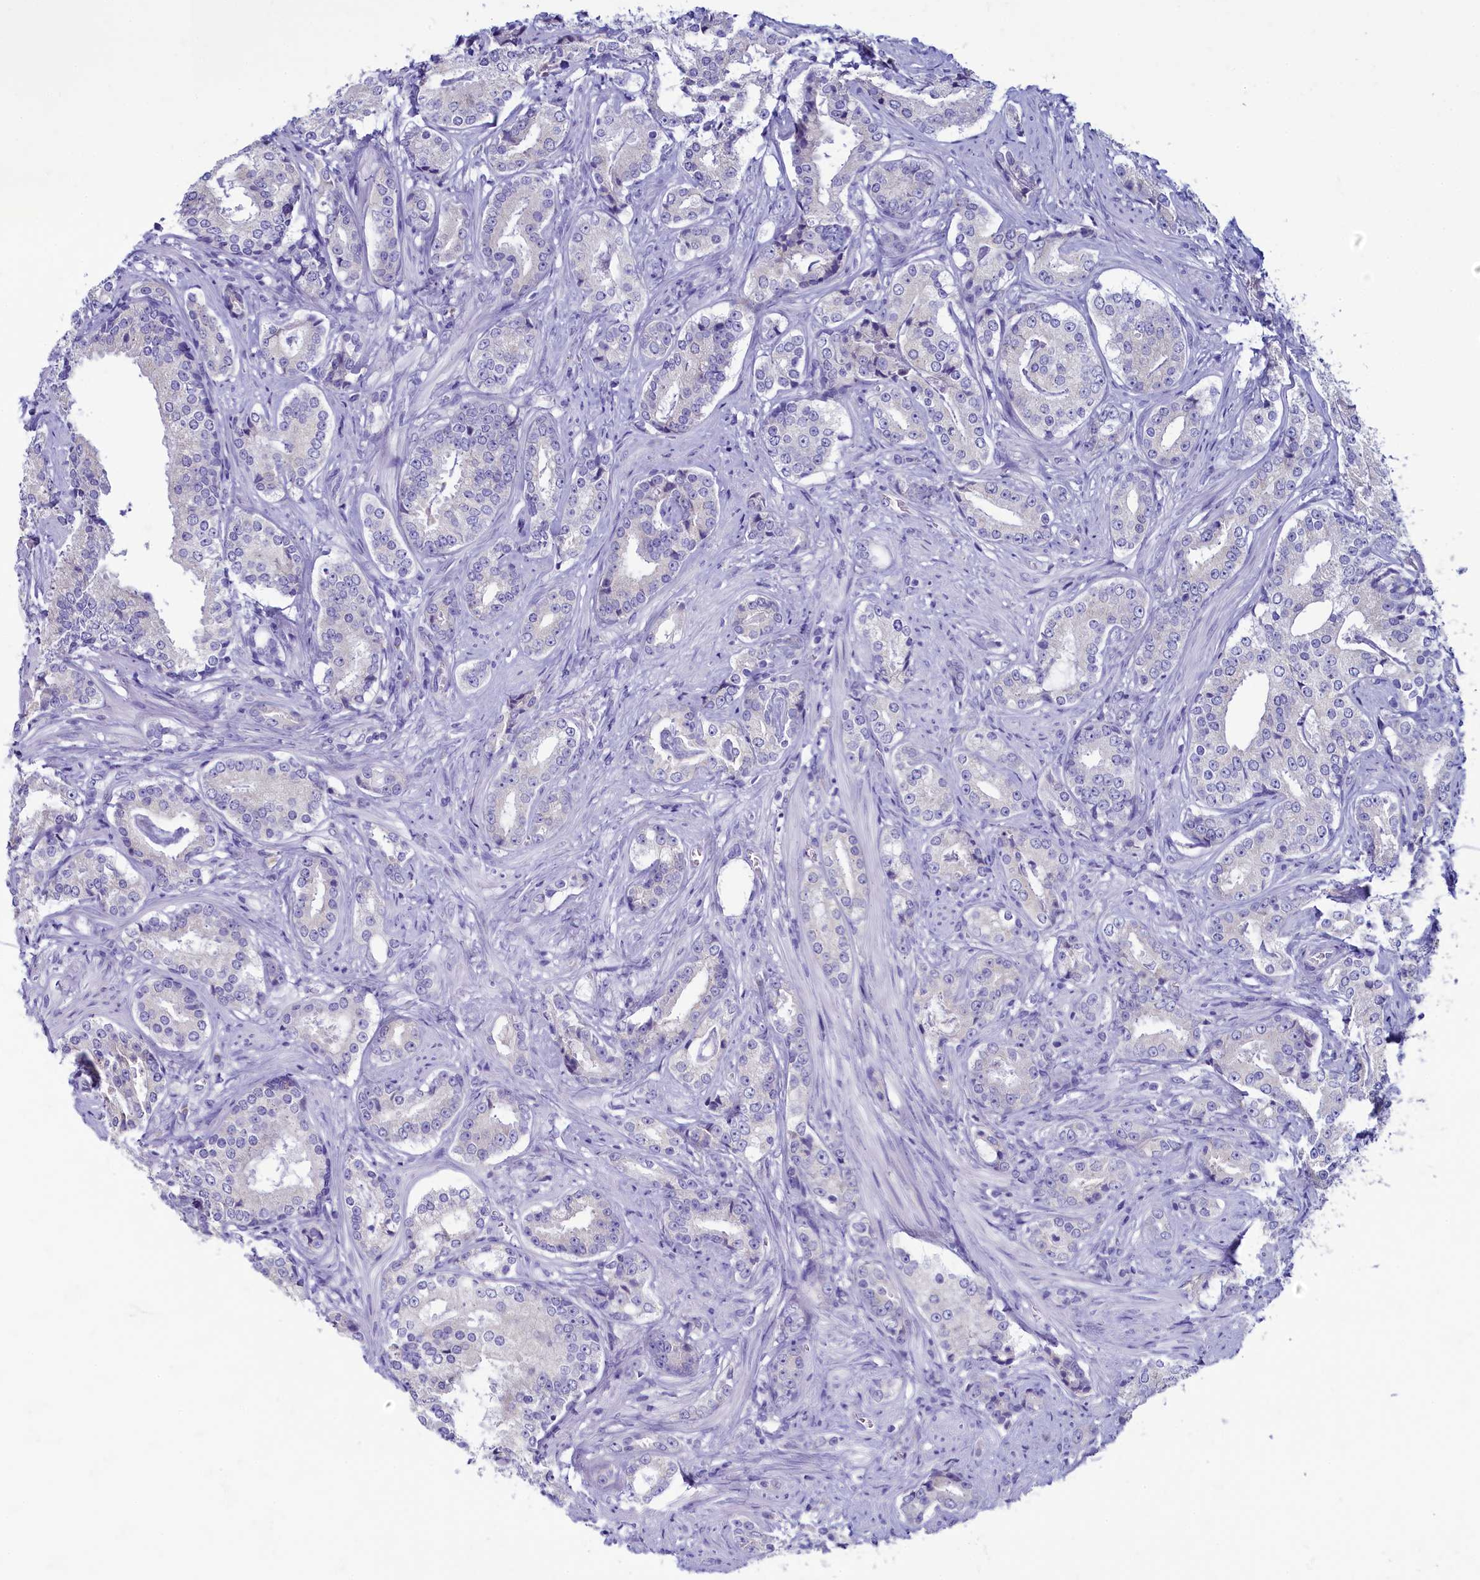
{"staining": {"intensity": "negative", "quantity": "none", "location": "none"}, "tissue": "prostate cancer", "cell_type": "Tumor cells", "image_type": "cancer", "snomed": [{"axis": "morphology", "description": "Adenocarcinoma, High grade"}, {"axis": "topography", "description": "Prostate"}], "caption": "Tumor cells are negative for protein expression in human prostate cancer. Nuclei are stained in blue.", "gene": "SKA3", "patient": {"sex": "male", "age": 58}}